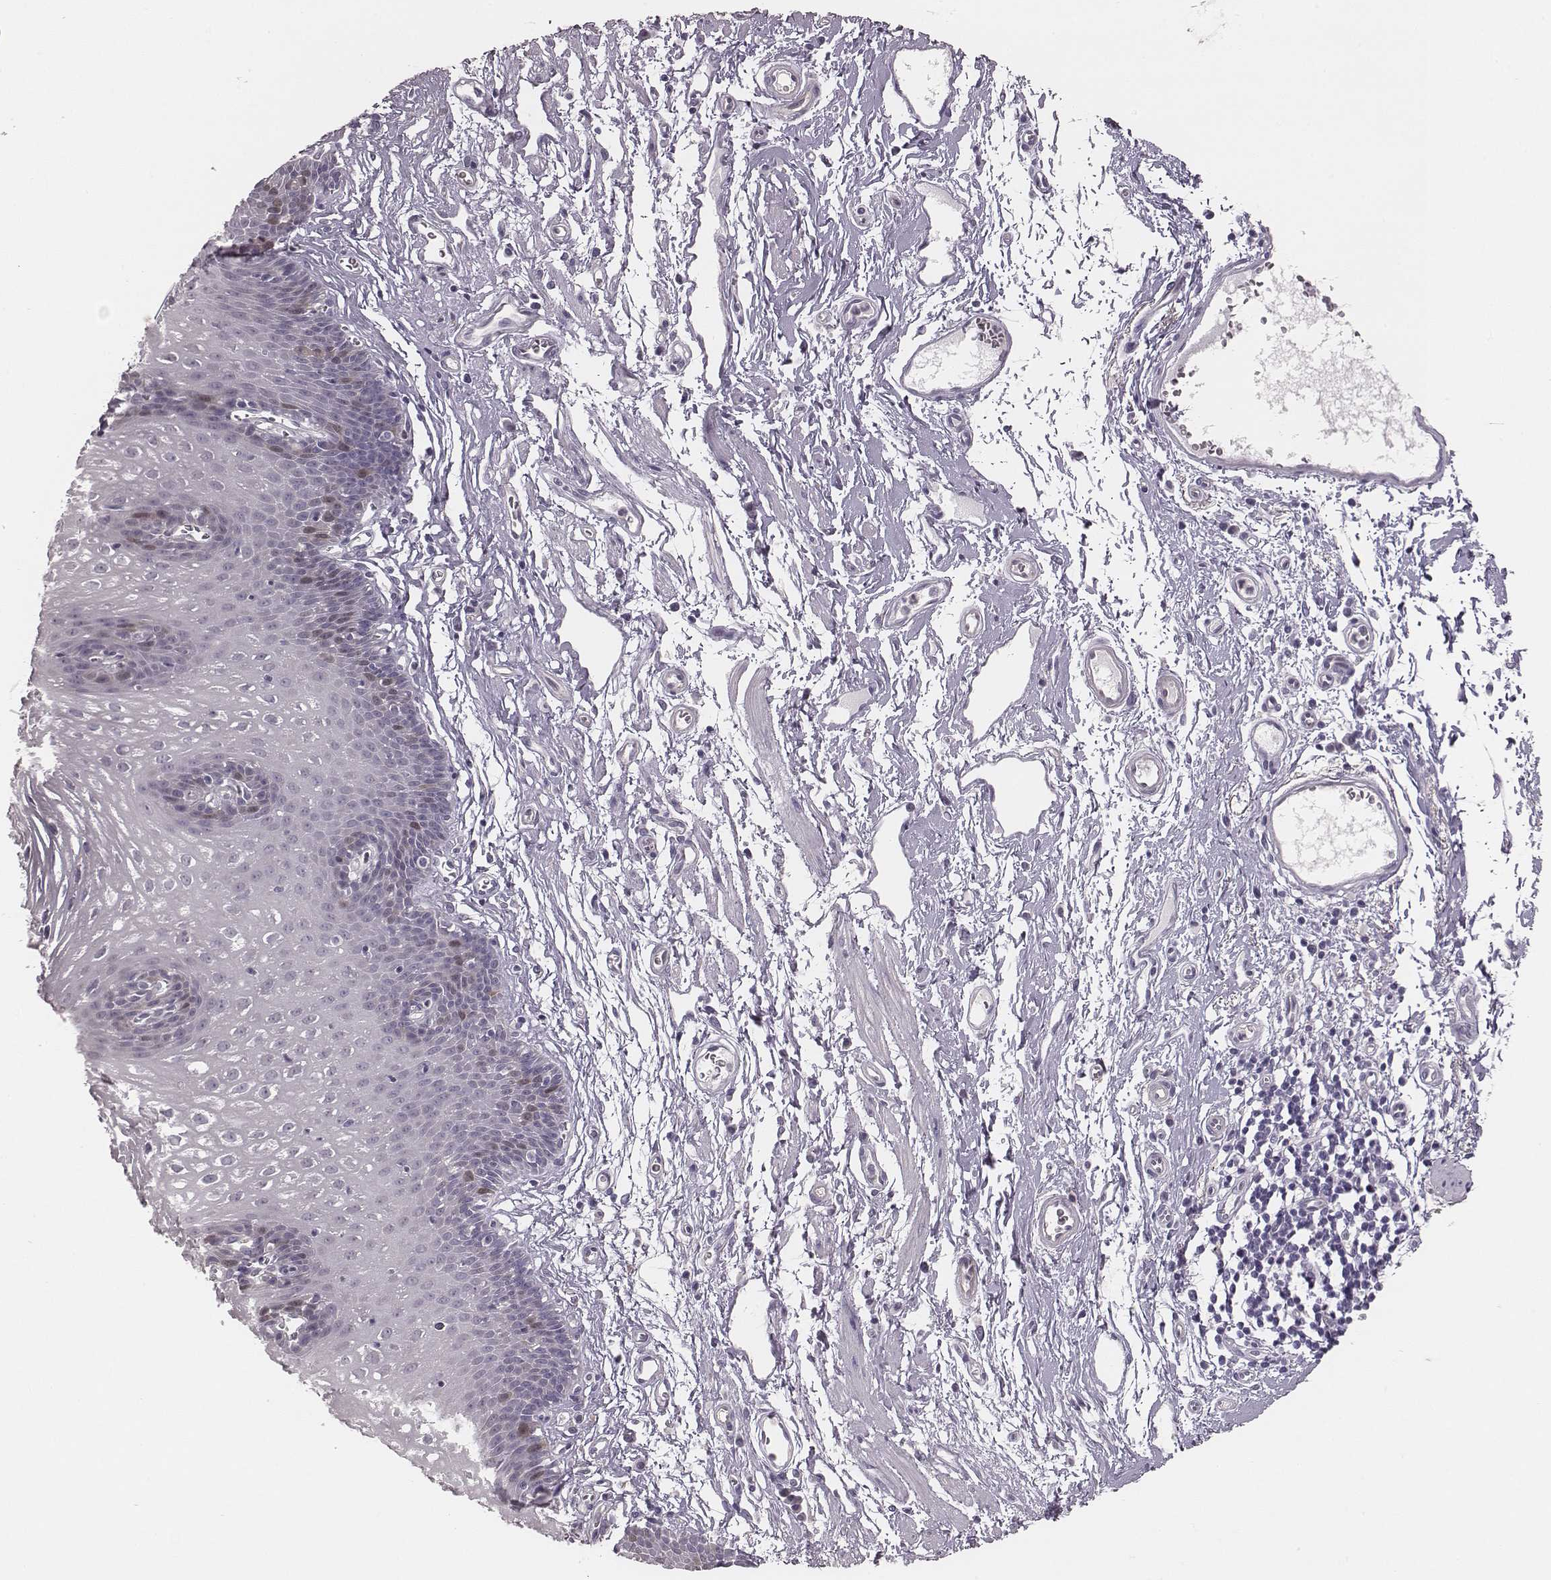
{"staining": {"intensity": "negative", "quantity": "none", "location": "none"}, "tissue": "esophagus", "cell_type": "Squamous epithelial cells", "image_type": "normal", "snomed": [{"axis": "morphology", "description": "Normal tissue, NOS"}, {"axis": "topography", "description": "Esophagus"}], "caption": "IHC photomicrograph of unremarkable esophagus: human esophagus stained with DAB demonstrates no significant protein positivity in squamous epithelial cells. (IHC, brightfield microscopy, high magnification).", "gene": "PBK", "patient": {"sex": "male", "age": 72}}